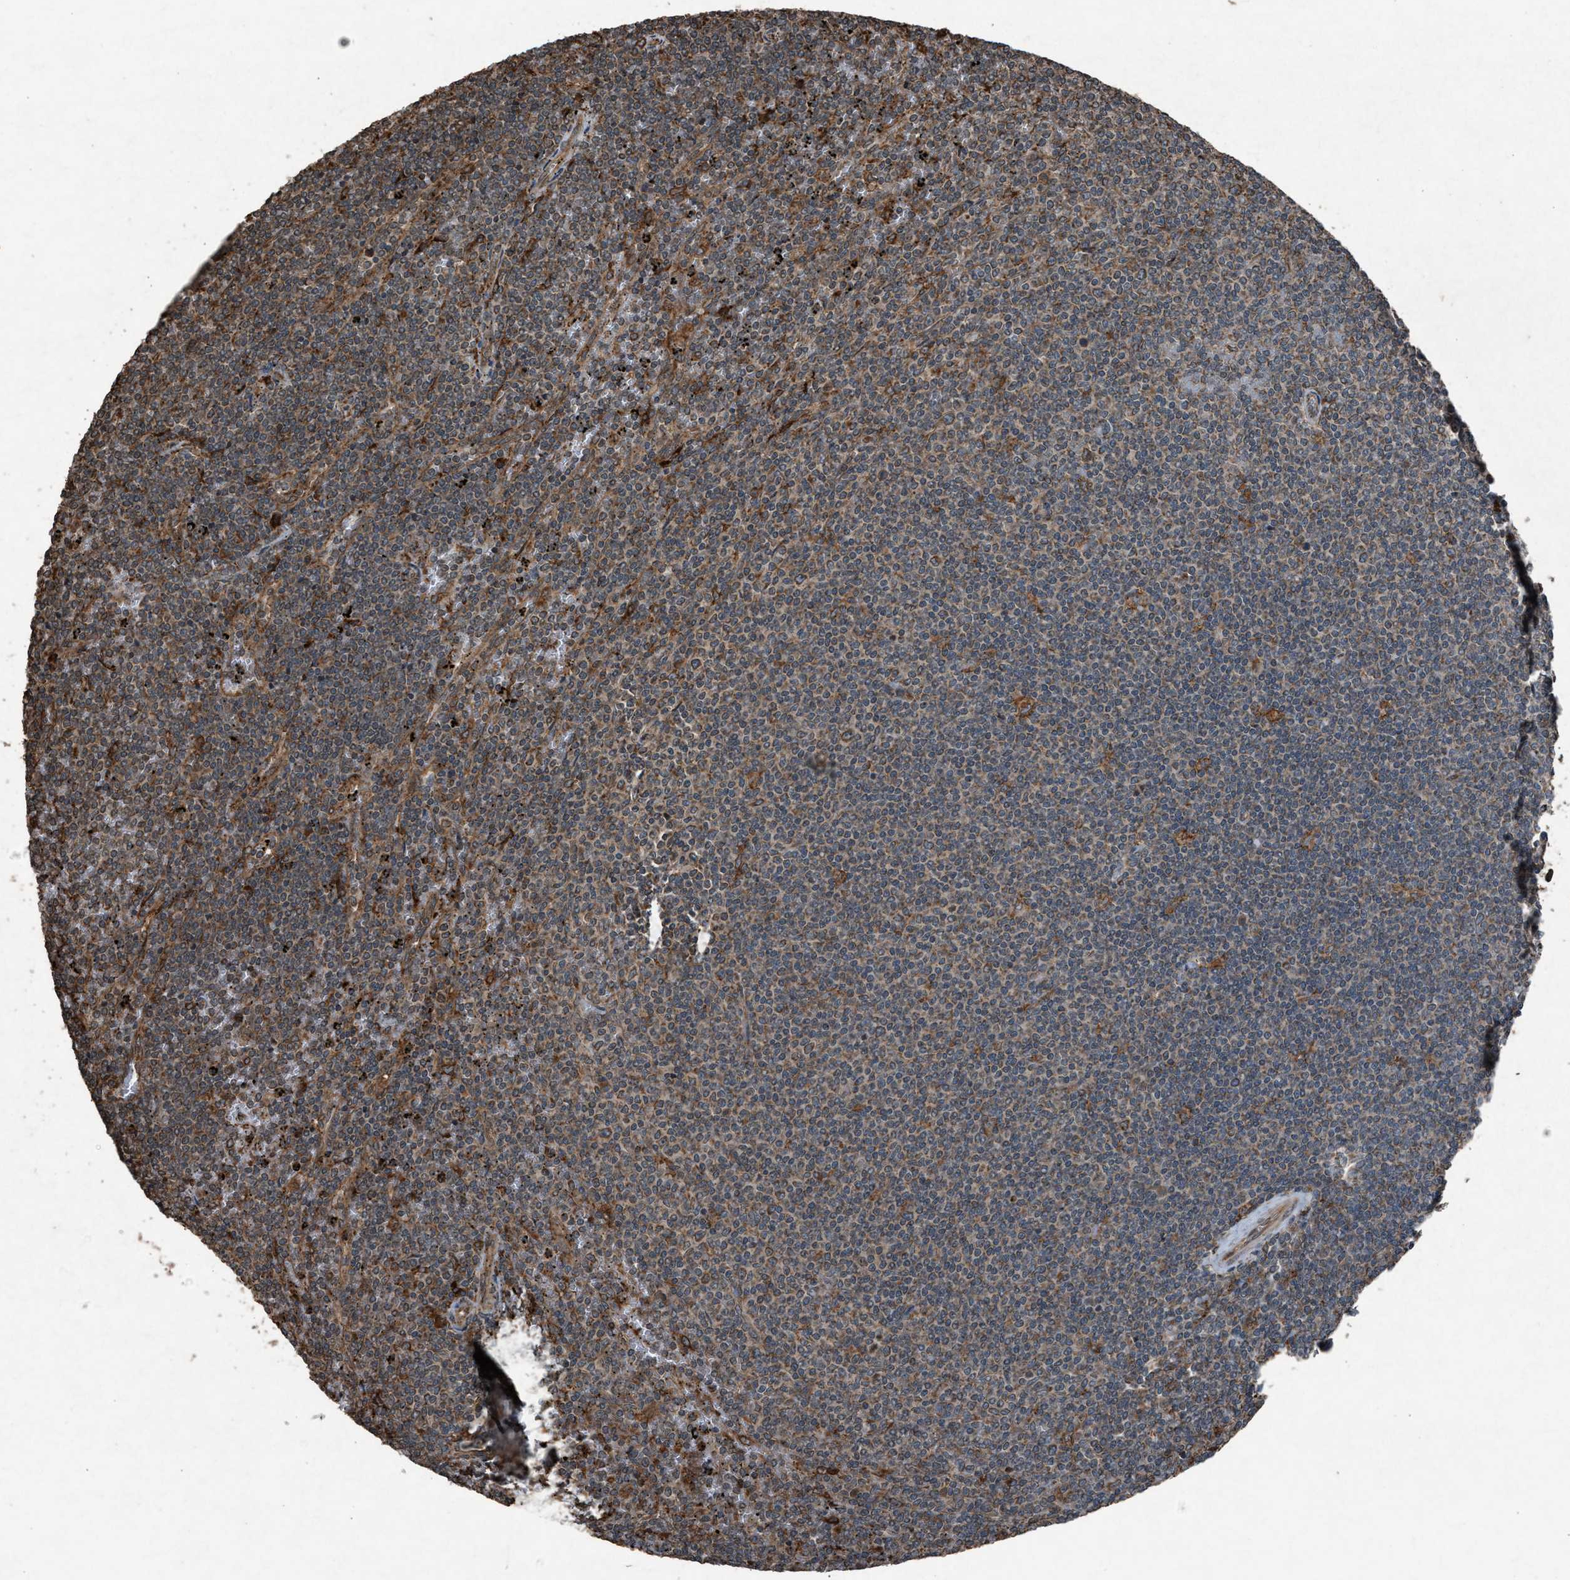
{"staining": {"intensity": "weak", "quantity": "25%-75%", "location": "cytoplasmic/membranous"}, "tissue": "lymphoma", "cell_type": "Tumor cells", "image_type": "cancer", "snomed": [{"axis": "morphology", "description": "Malignant lymphoma, non-Hodgkin's type, Low grade"}, {"axis": "topography", "description": "Spleen"}], "caption": "A histopathology image showing weak cytoplasmic/membranous expression in about 25%-75% of tumor cells in low-grade malignant lymphoma, non-Hodgkin's type, as visualized by brown immunohistochemical staining.", "gene": "CALR", "patient": {"sex": "female", "age": 50}}